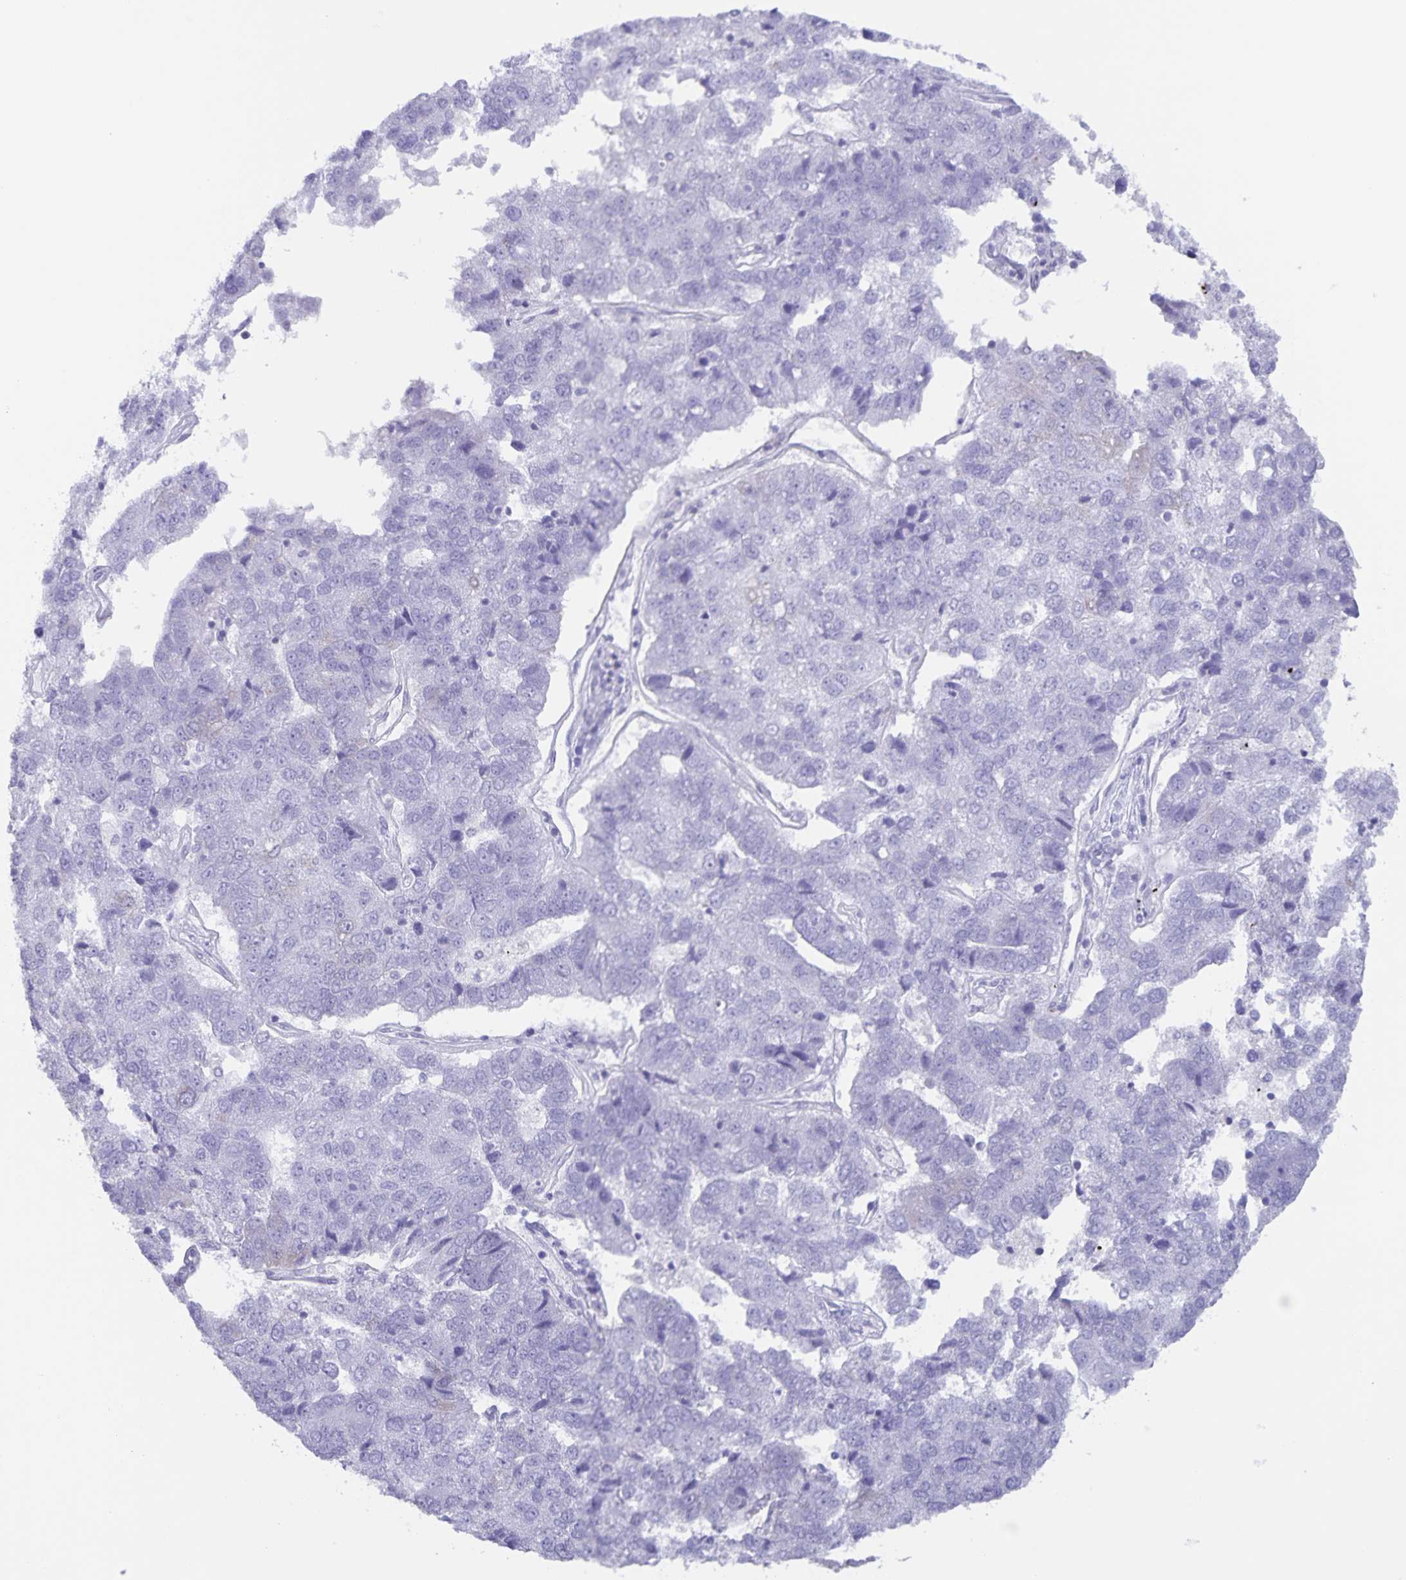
{"staining": {"intensity": "negative", "quantity": "none", "location": "none"}, "tissue": "pancreatic cancer", "cell_type": "Tumor cells", "image_type": "cancer", "snomed": [{"axis": "morphology", "description": "Adenocarcinoma, NOS"}, {"axis": "topography", "description": "Pancreas"}], "caption": "Tumor cells show no significant protein positivity in pancreatic cancer.", "gene": "AQP4", "patient": {"sex": "female", "age": 61}}